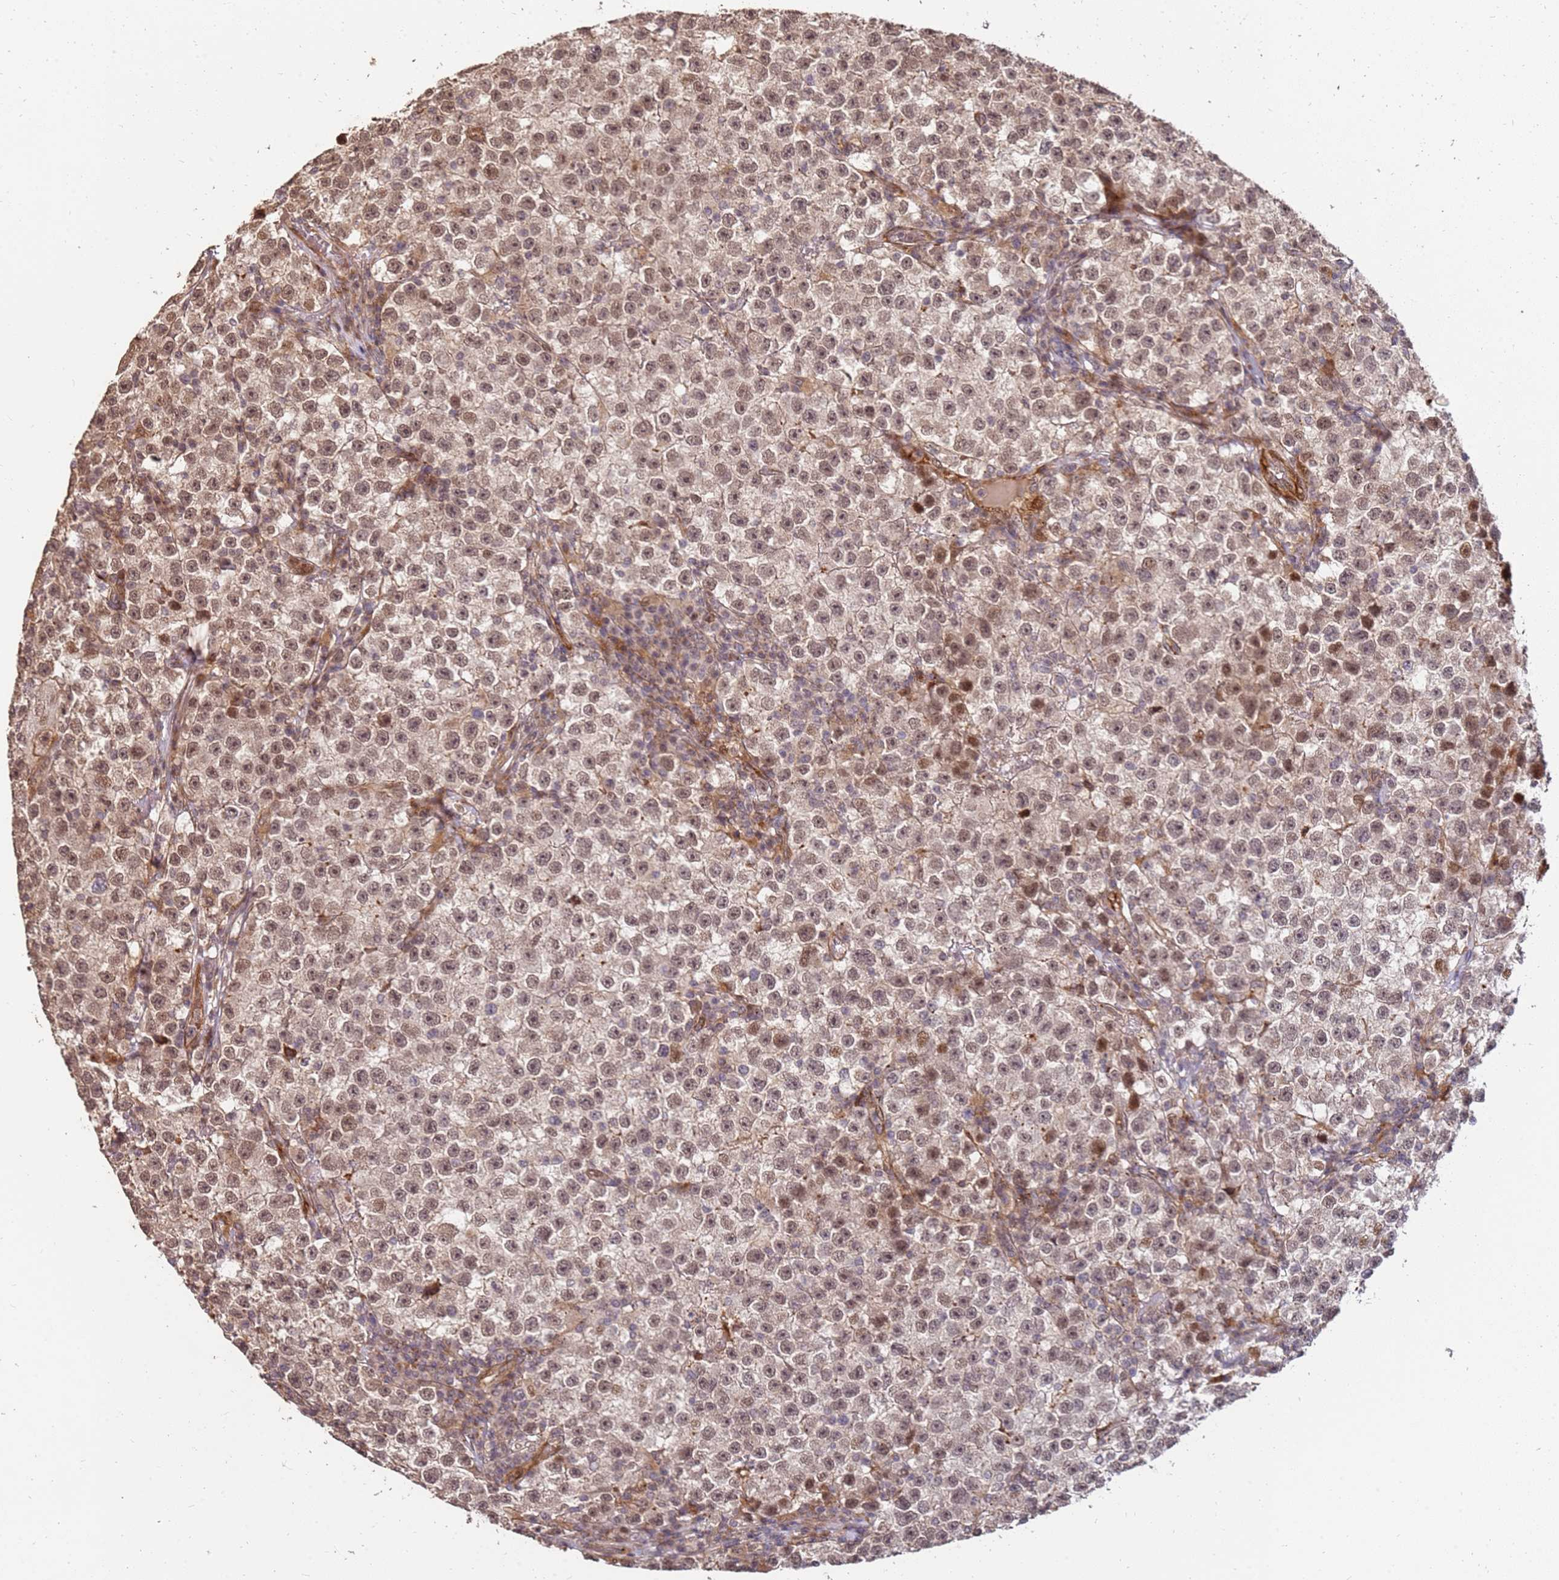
{"staining": {"intensity": "moderate", "quantity": ">75%", "location": "nuclear"}, "tissue": "testis cancer", "cell_type": "Tumor cells", "image_type": "cancer", "snomed": [{"axis": "morphology", "description": "Seminoma, NOS"}, {"axis": "topography", "description": "Testis"}], "caption": "Tumor cells exhibit medium levels of moderate nuclear expression in about >75% of cells in testis cancer (seminoma).", "gene": "ST18", "patient": {"sex": "male", "age": 22}}